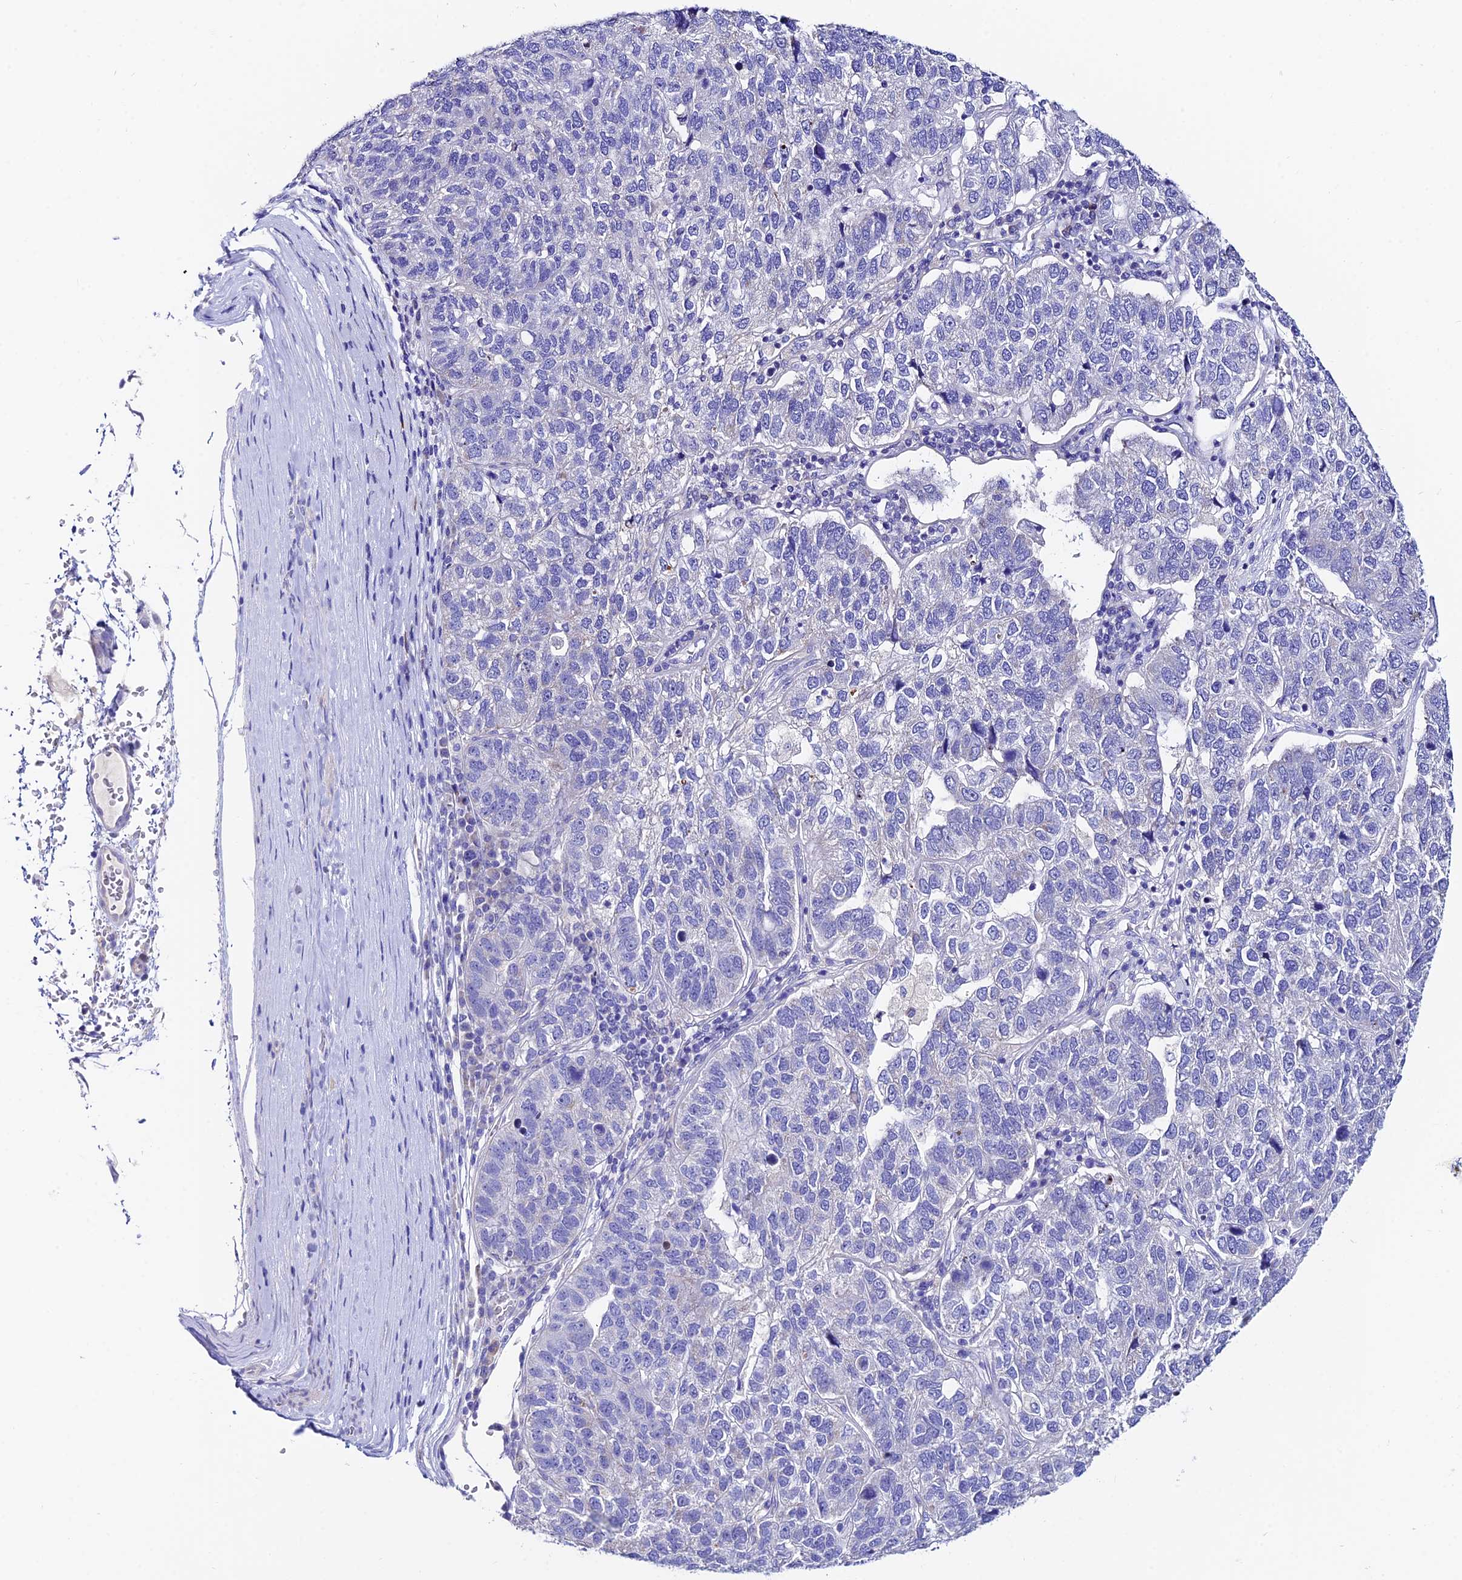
{"staining": {"intensity": "negative", "quantity": "none", "location": "none"}, "tissue": "pancreatic cancer", "cell_type": "Tumor cells", "image_type": "cancer", "snomed": [{"axis": "morphology", "description": "Adenocarcinoma, NOS"}, {"axis": "topography", "description": "Pancreas"}], "caption": "Protein analysis of pancreatic cancer (adenocarcinoma) shows no significant positivity in tumor cells.", "gene": "CEP41", "patient": {"sex": "female", "age": 61}}